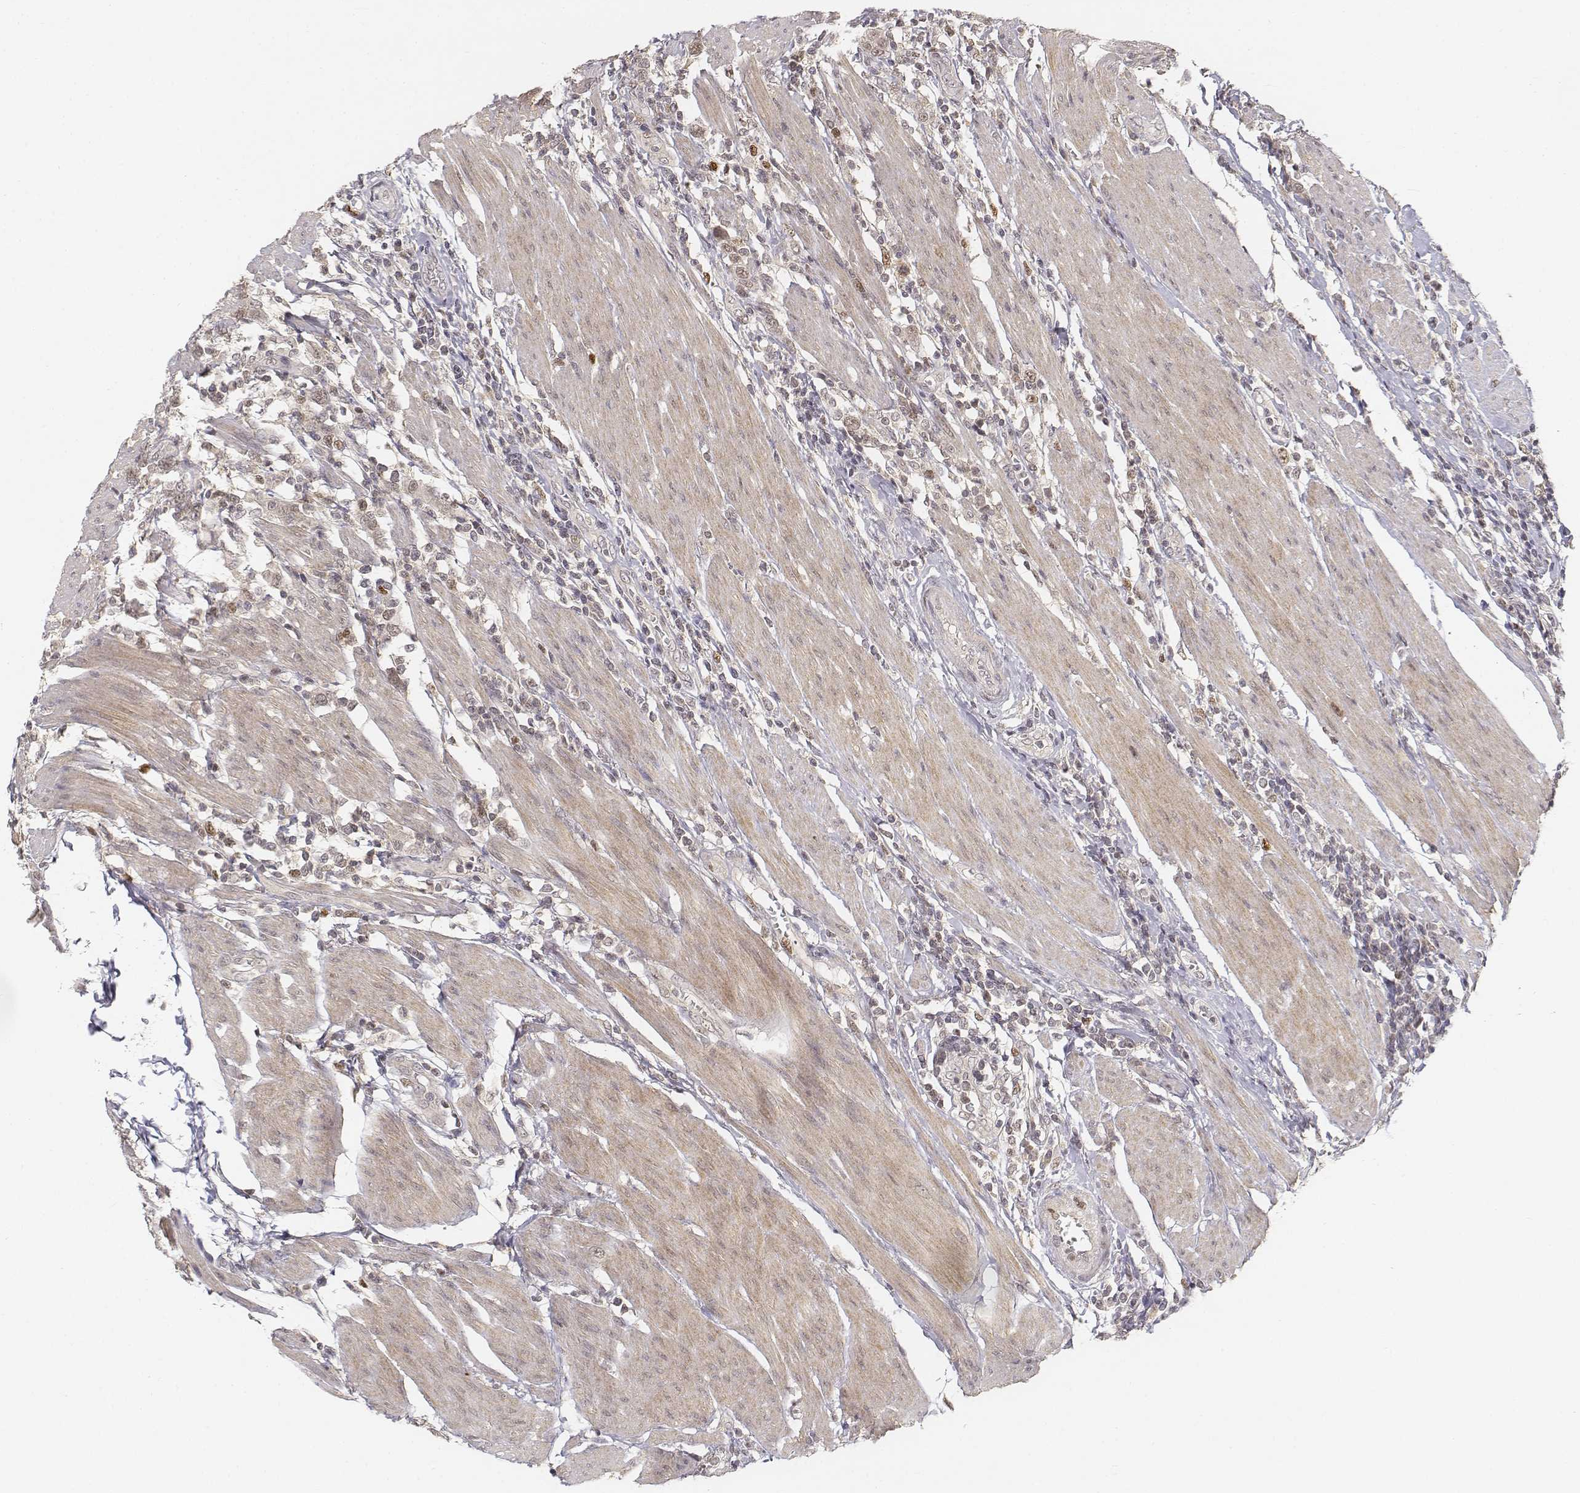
{"staining": {"intensity": "weak", "quantity": "<25%", "location": "nuclear"}, "tissue": "urothelial cancer", "cell_type": "Tumor cells", "image_type": "cancer", "snomed": [{"axis": "morphology", "description": "Urothelial carcinoma, High grade"}, {"axis": "topography", "description": "Urinary bladder"}], "caption": "The micrograph displays no staining of tumor cells in high-grade urothelial carcinoma.", "gene": "FANCD2", "patient": {"sex": "female", "age": 58}}